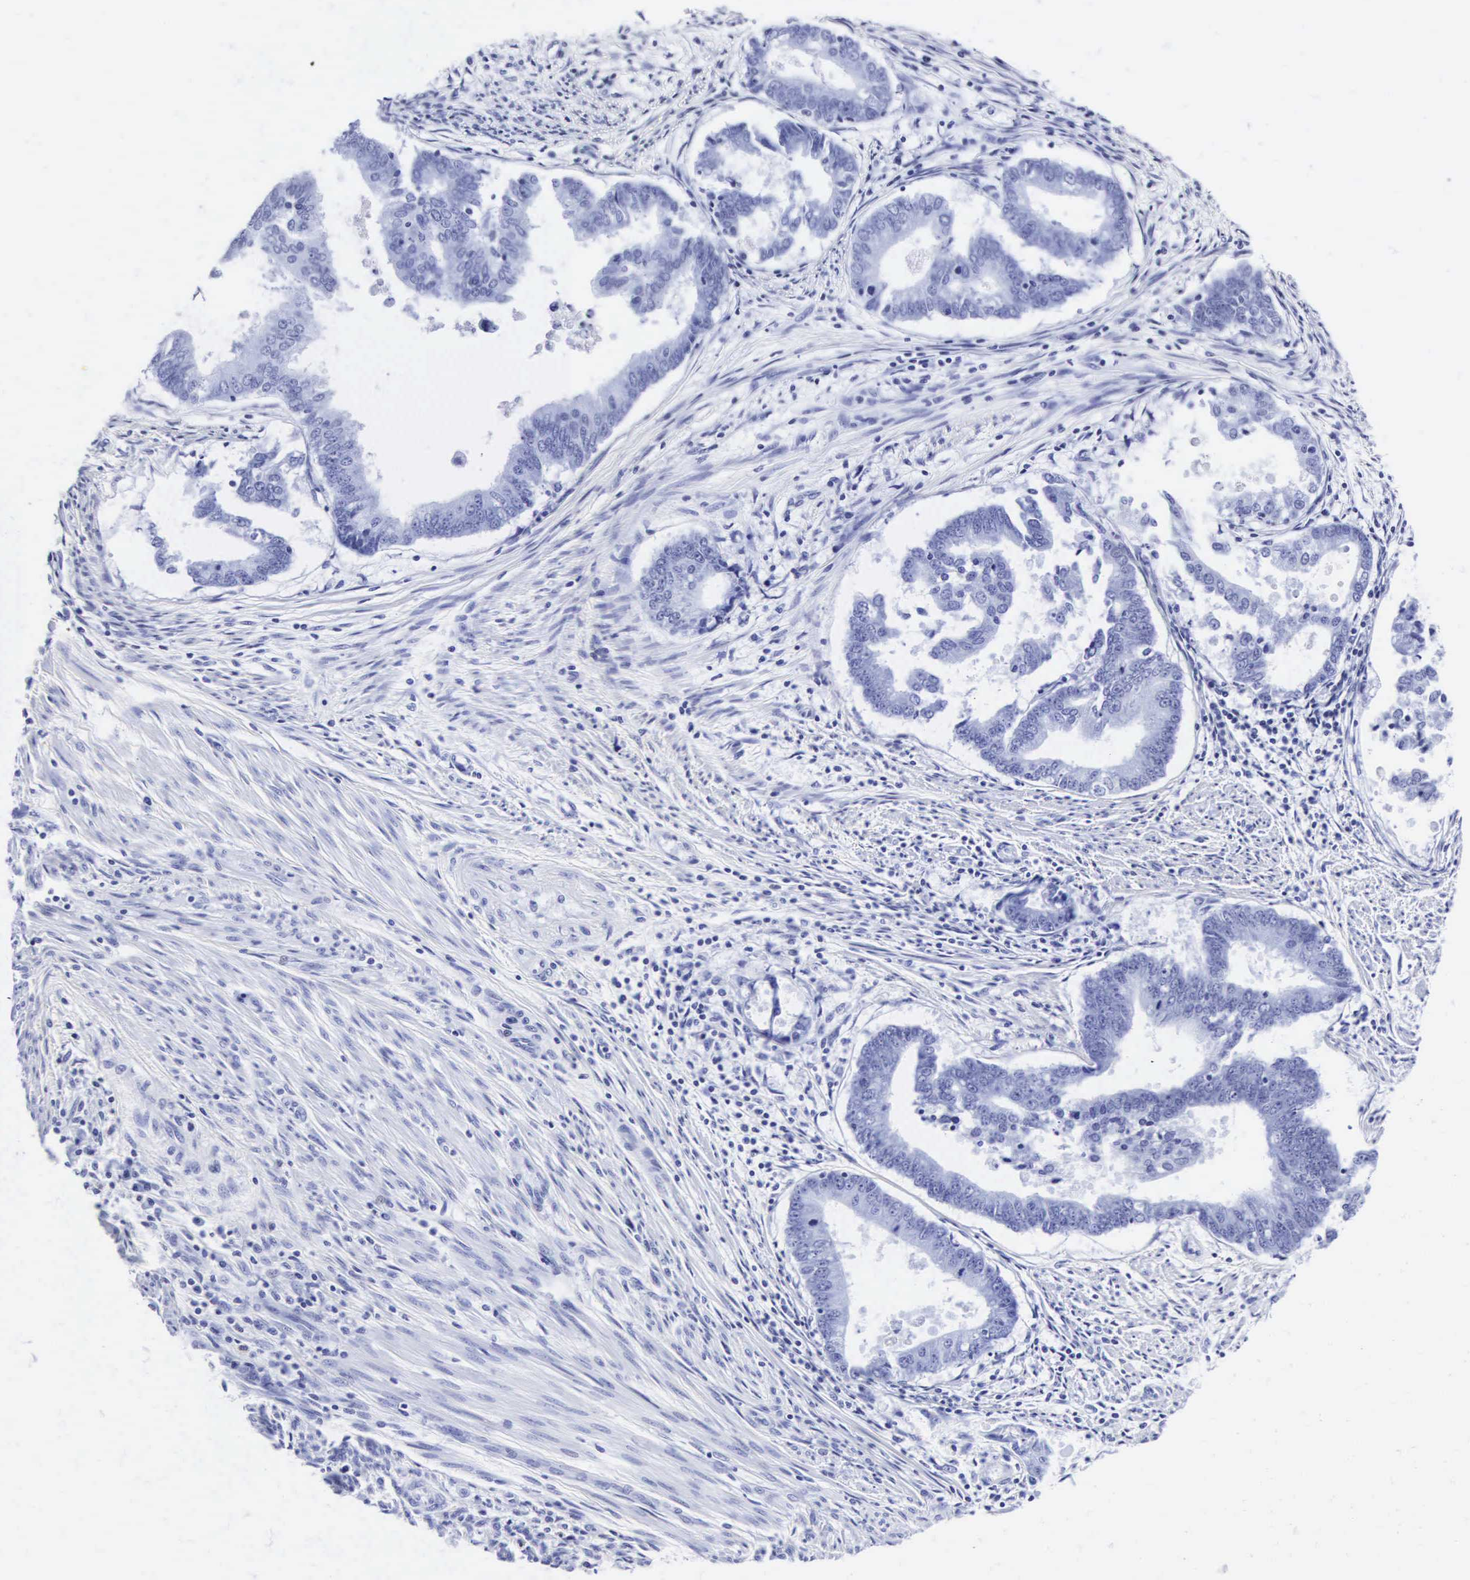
{"staining": {"intensity": "negative", "quantity": "none", "location": "none"}, "tissue": "endometrial cancer", "cell_type": "Tumor cells", "image_type": "cancer", "snomed": [{"axis": "morphology", "description": "Adenocarcinoma, NOS"}, {"axis": "topography", "description": "Endometrium"}], "caption": "Tumor cells show no significant protein staining in endometrial adenocarcinoma.", "gene": "CGB3", "patient": {"sex": "female", "age": 63}}